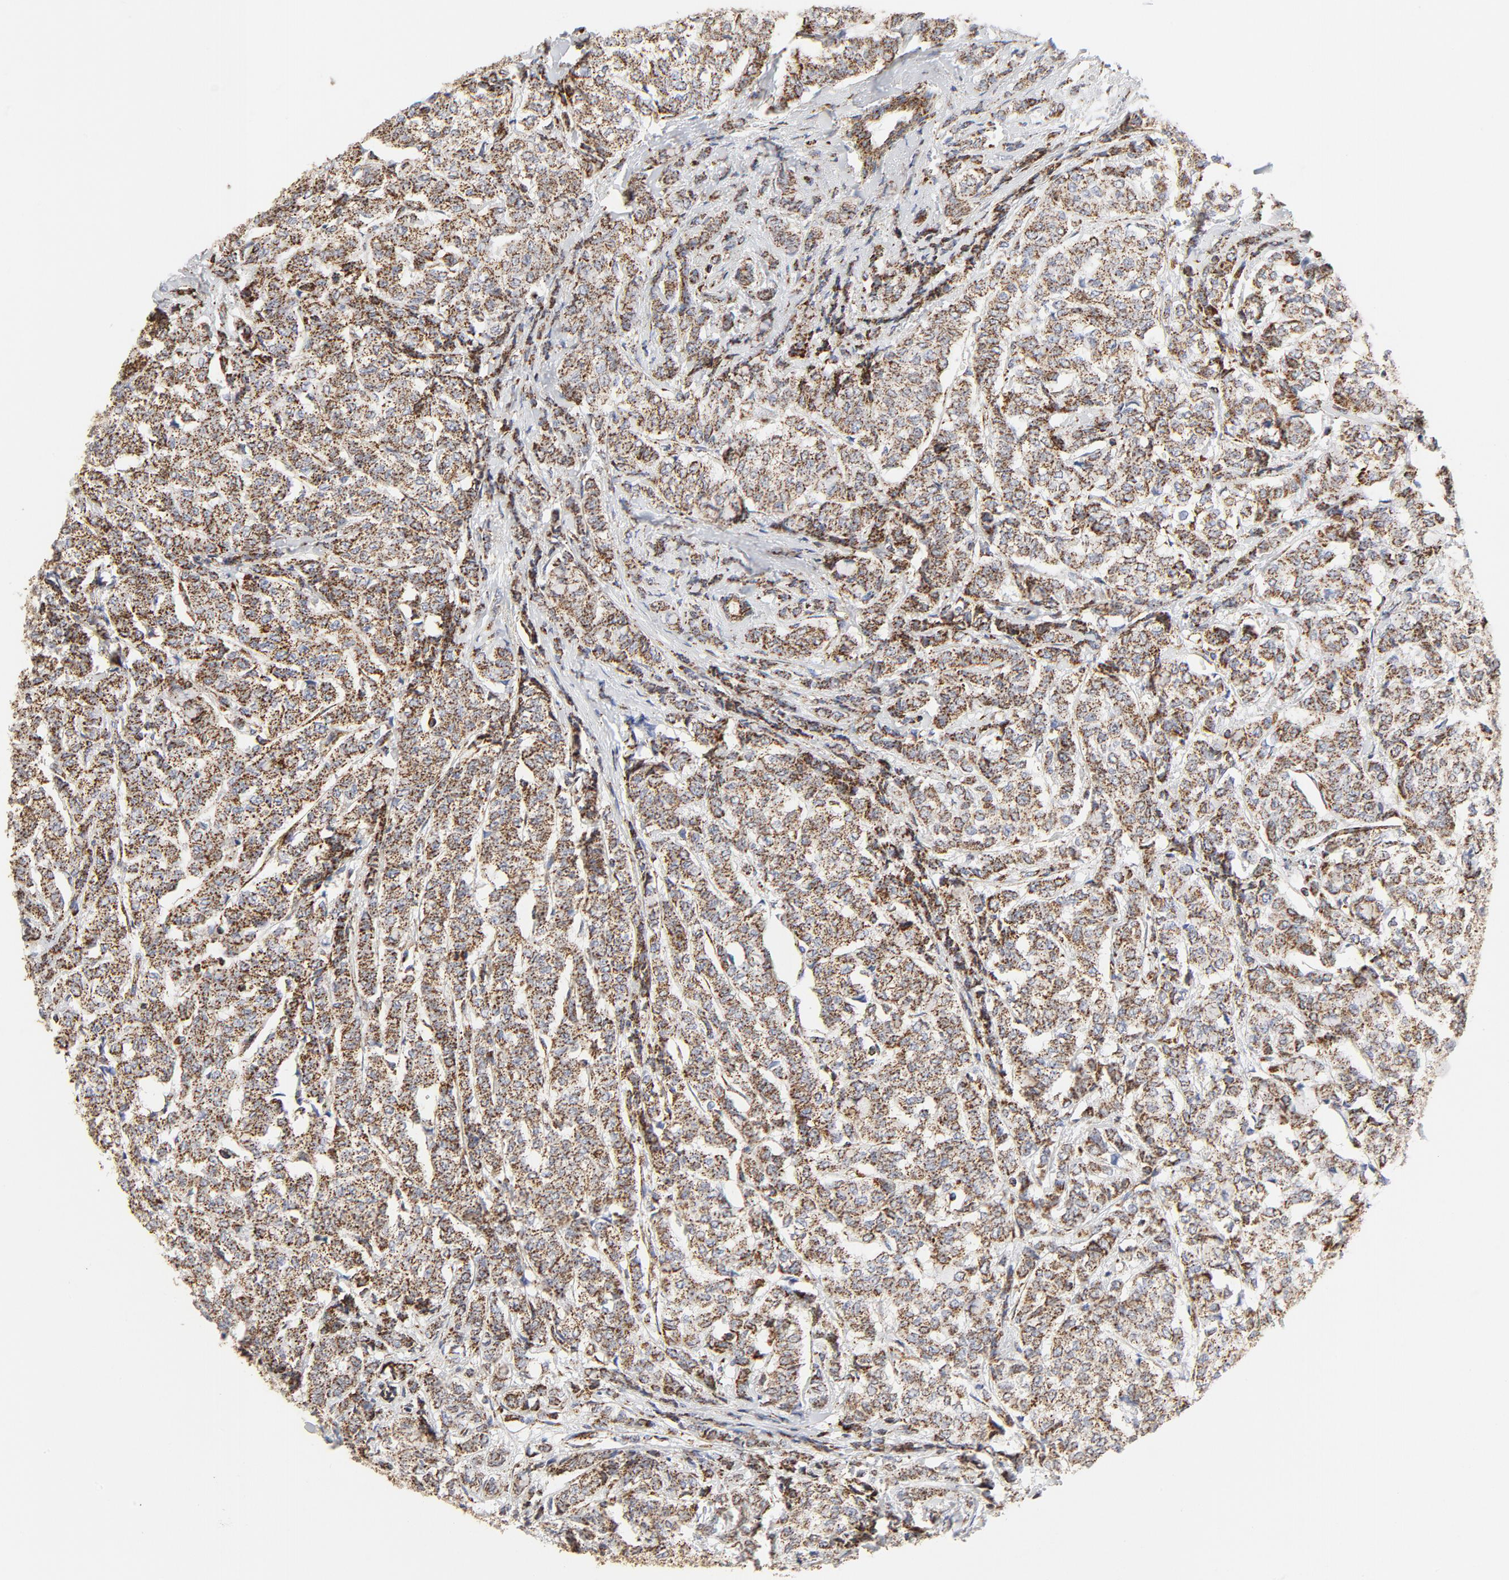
{"staining": {"intensity": "moderate", "quantity": ">75%", "location": "cytoplasmic/membranous"}, "tissue": "breast cancer", "cell_type": "Tumor cells", "image_type": "cancer", "snomed": [{"axis": "morphology", "description": "Lobular carcinoma"}, {"axis": "topography", "description": "Breast"}], "caption": "Breast lobular carcinoma was stained to show a protein in brown. There is medium levels of moderate cytoplasmic/membranous staining in approximately >75% of tumor cells.", "gene": "PCNX4", "patient": {"sex": "female", "age": 60}}